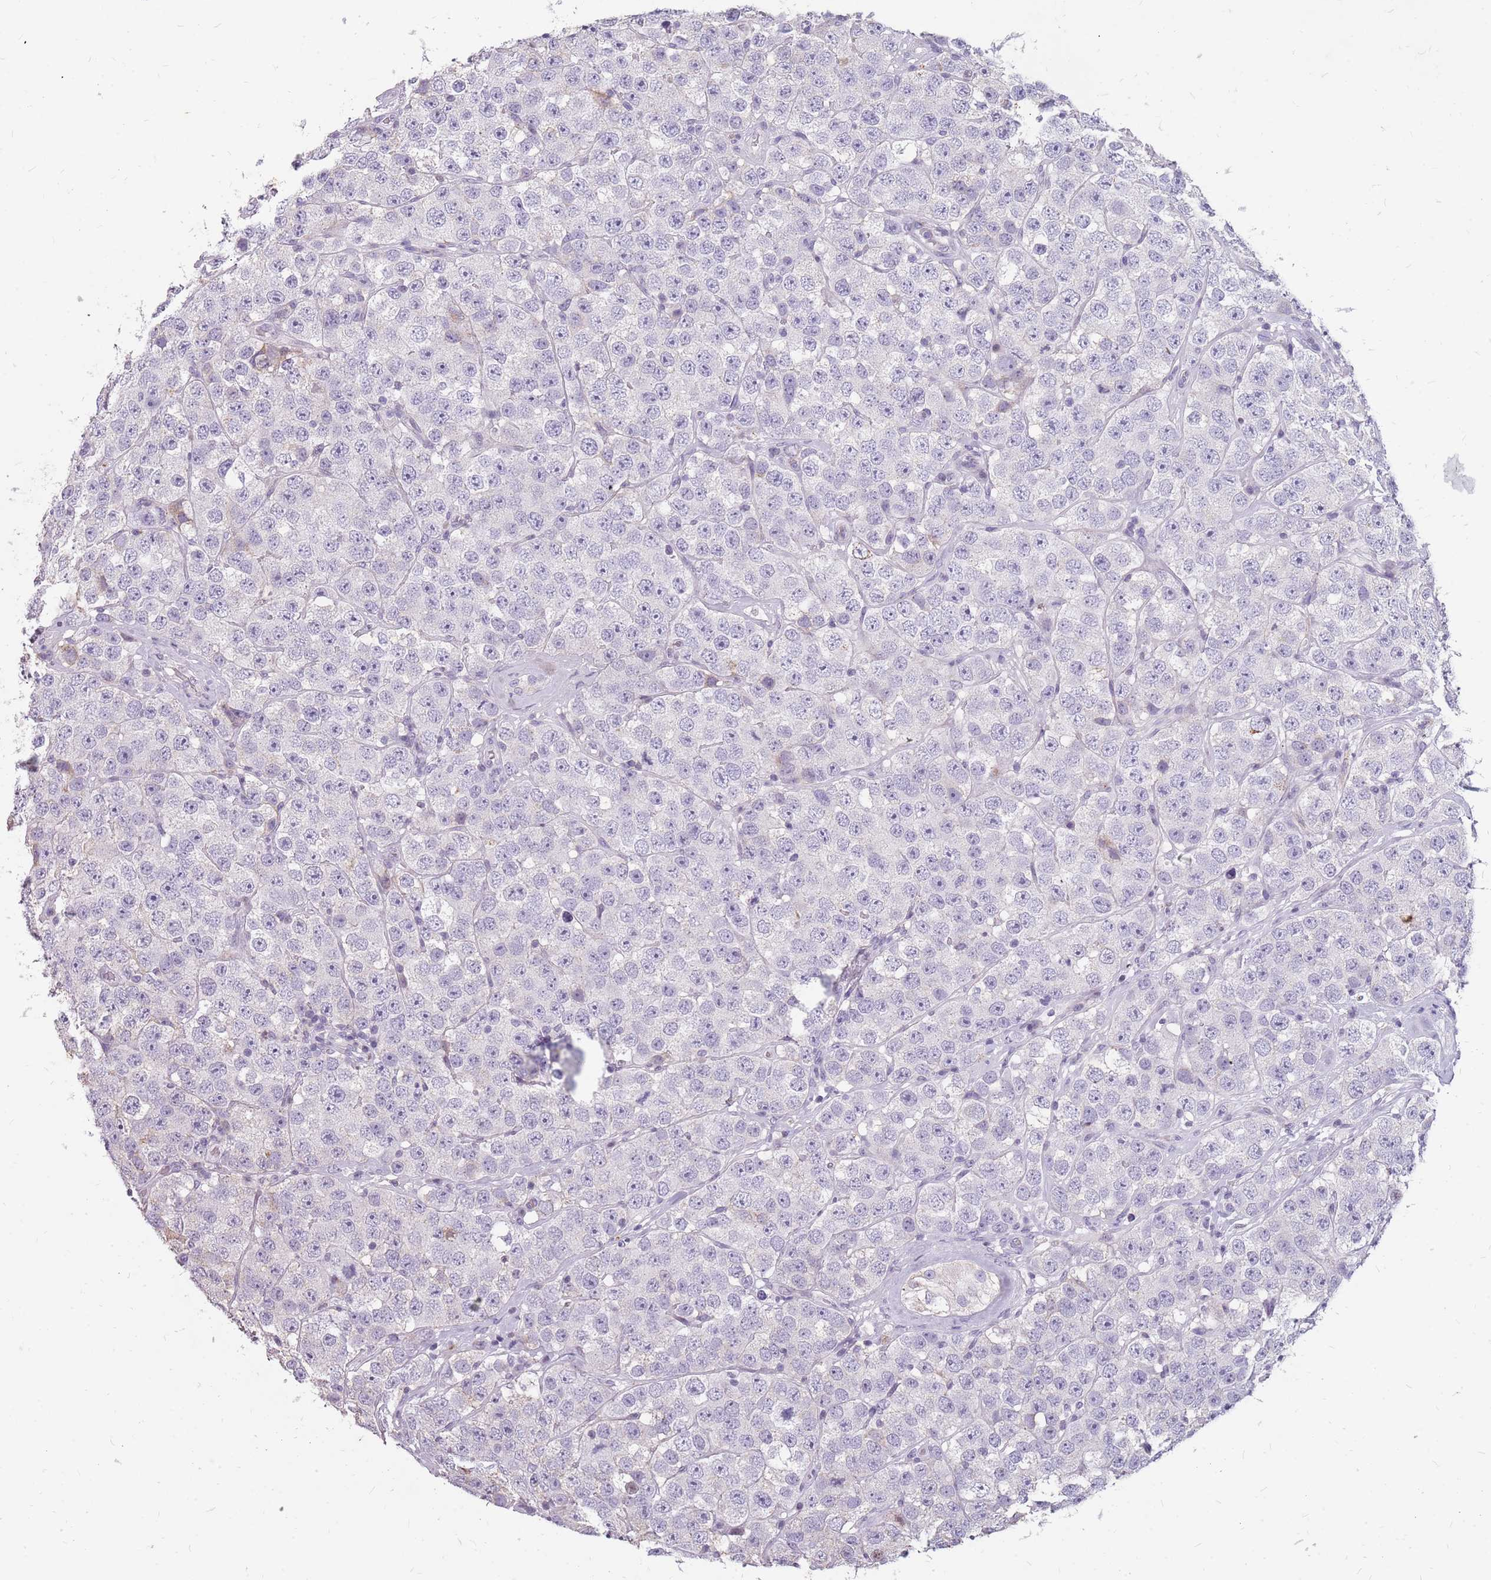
{"staining": {"intensity": "negative", "quantity": "none", "location": "none"}, "tissue": "testis cancer", "cell_type": "Tumor cells", "image_type": "cancer", "snomed": [{"axis": "morphology", "description": "Seminoma, NOS"}, {"axis": "topography", "description": "Testis"}], "caption": "Tumor cells are negative for protein expression in human testis seminoma.", "gene": "NEK6", "patient": {"sex": "male", "age": 28}}